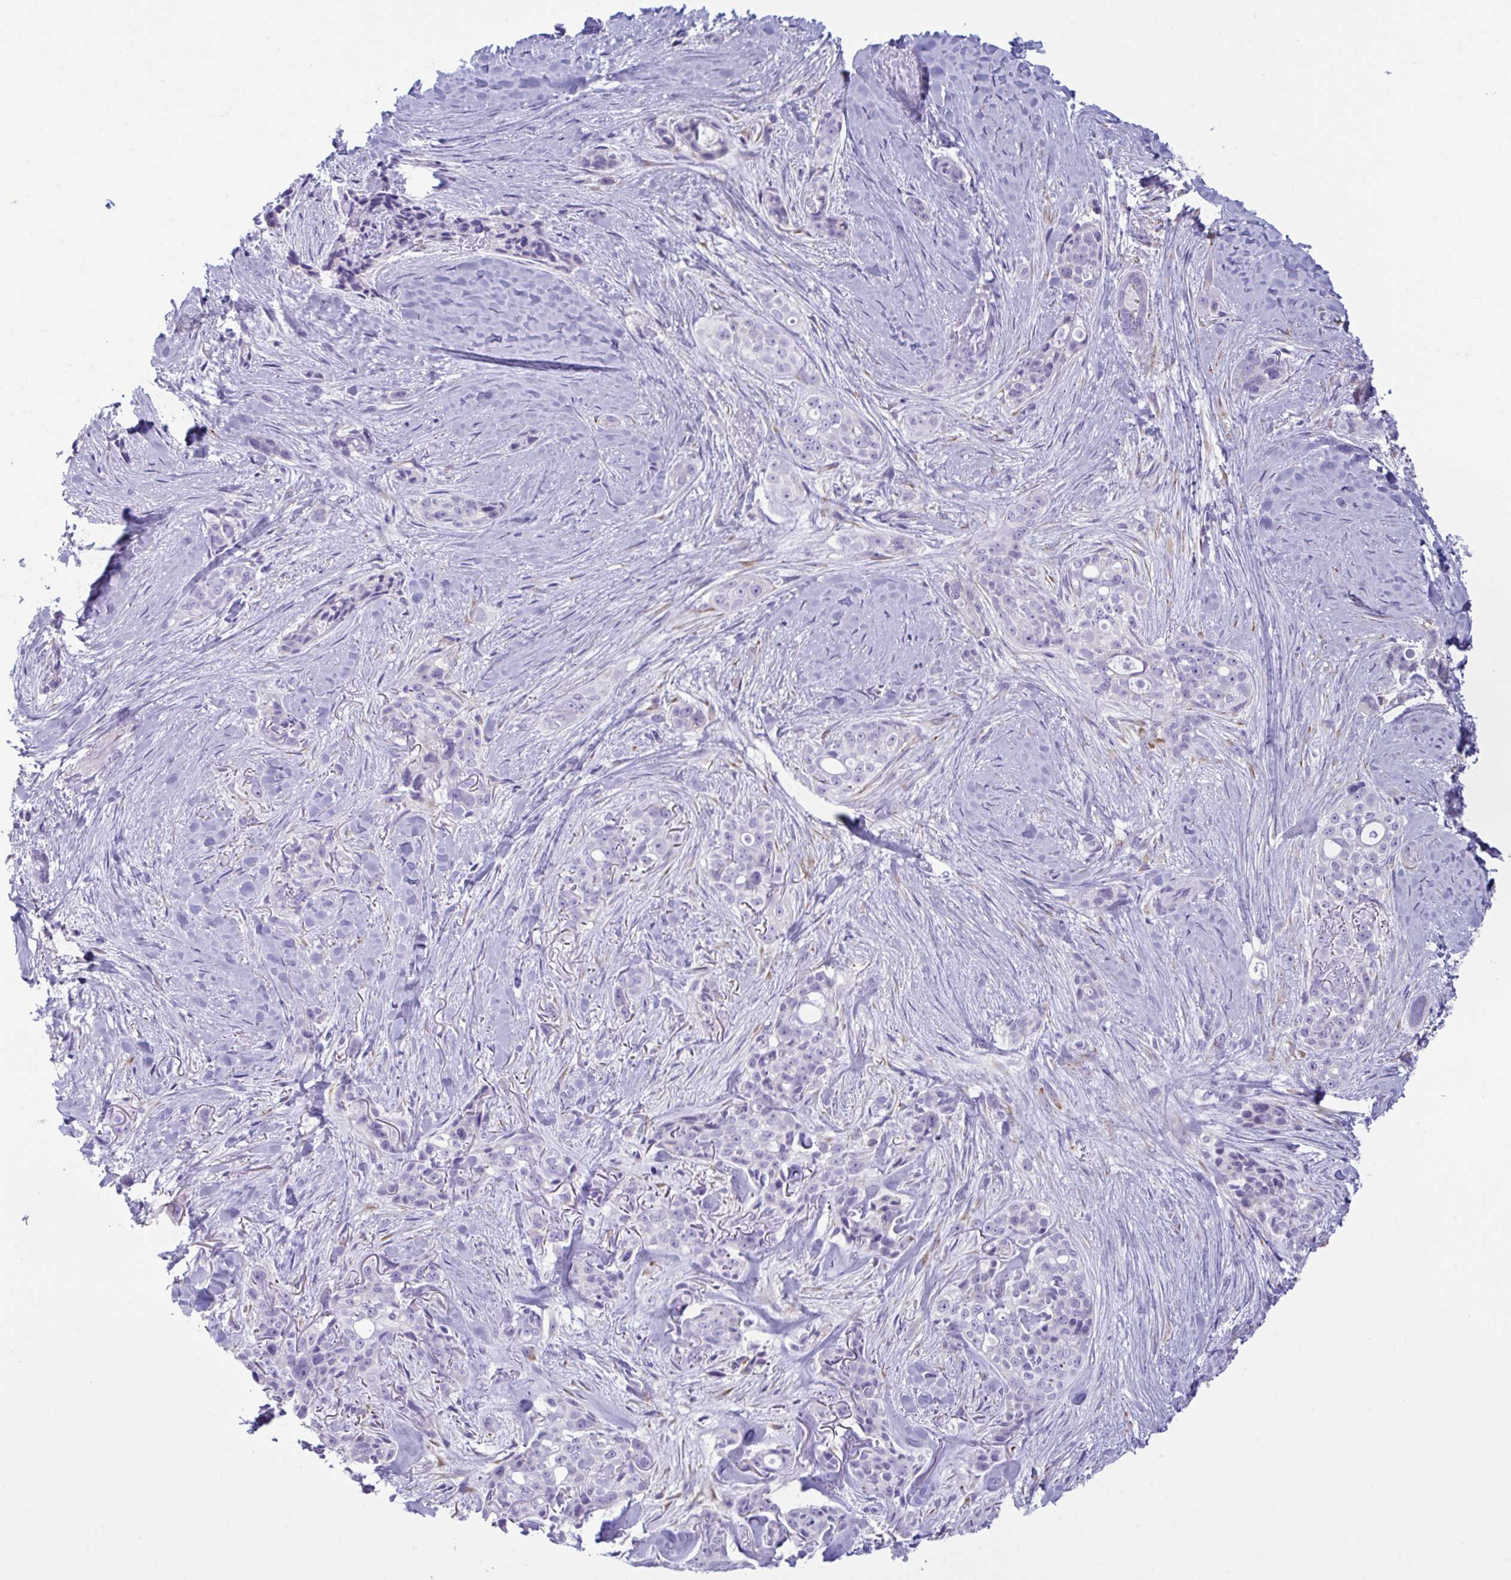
{"staining": {"intensity": "negative", "quantity": "none", "location": "none"}, "tissue": "skin cancer", "cell_type": "Tumor cells", "image_type": "cancer", "snomed": [{"axis": "morphology", "description": "Basal cell carcinoma"}, {"axis": "topography", "description": "Skin"}], "caption": "This is a micrograph of immunohistochemistry (IHC) staining of skin cancer, which shows no positivity in tumor cells.", "gene": "BBS1", "patient": {"sex": "female", "age": 79}}